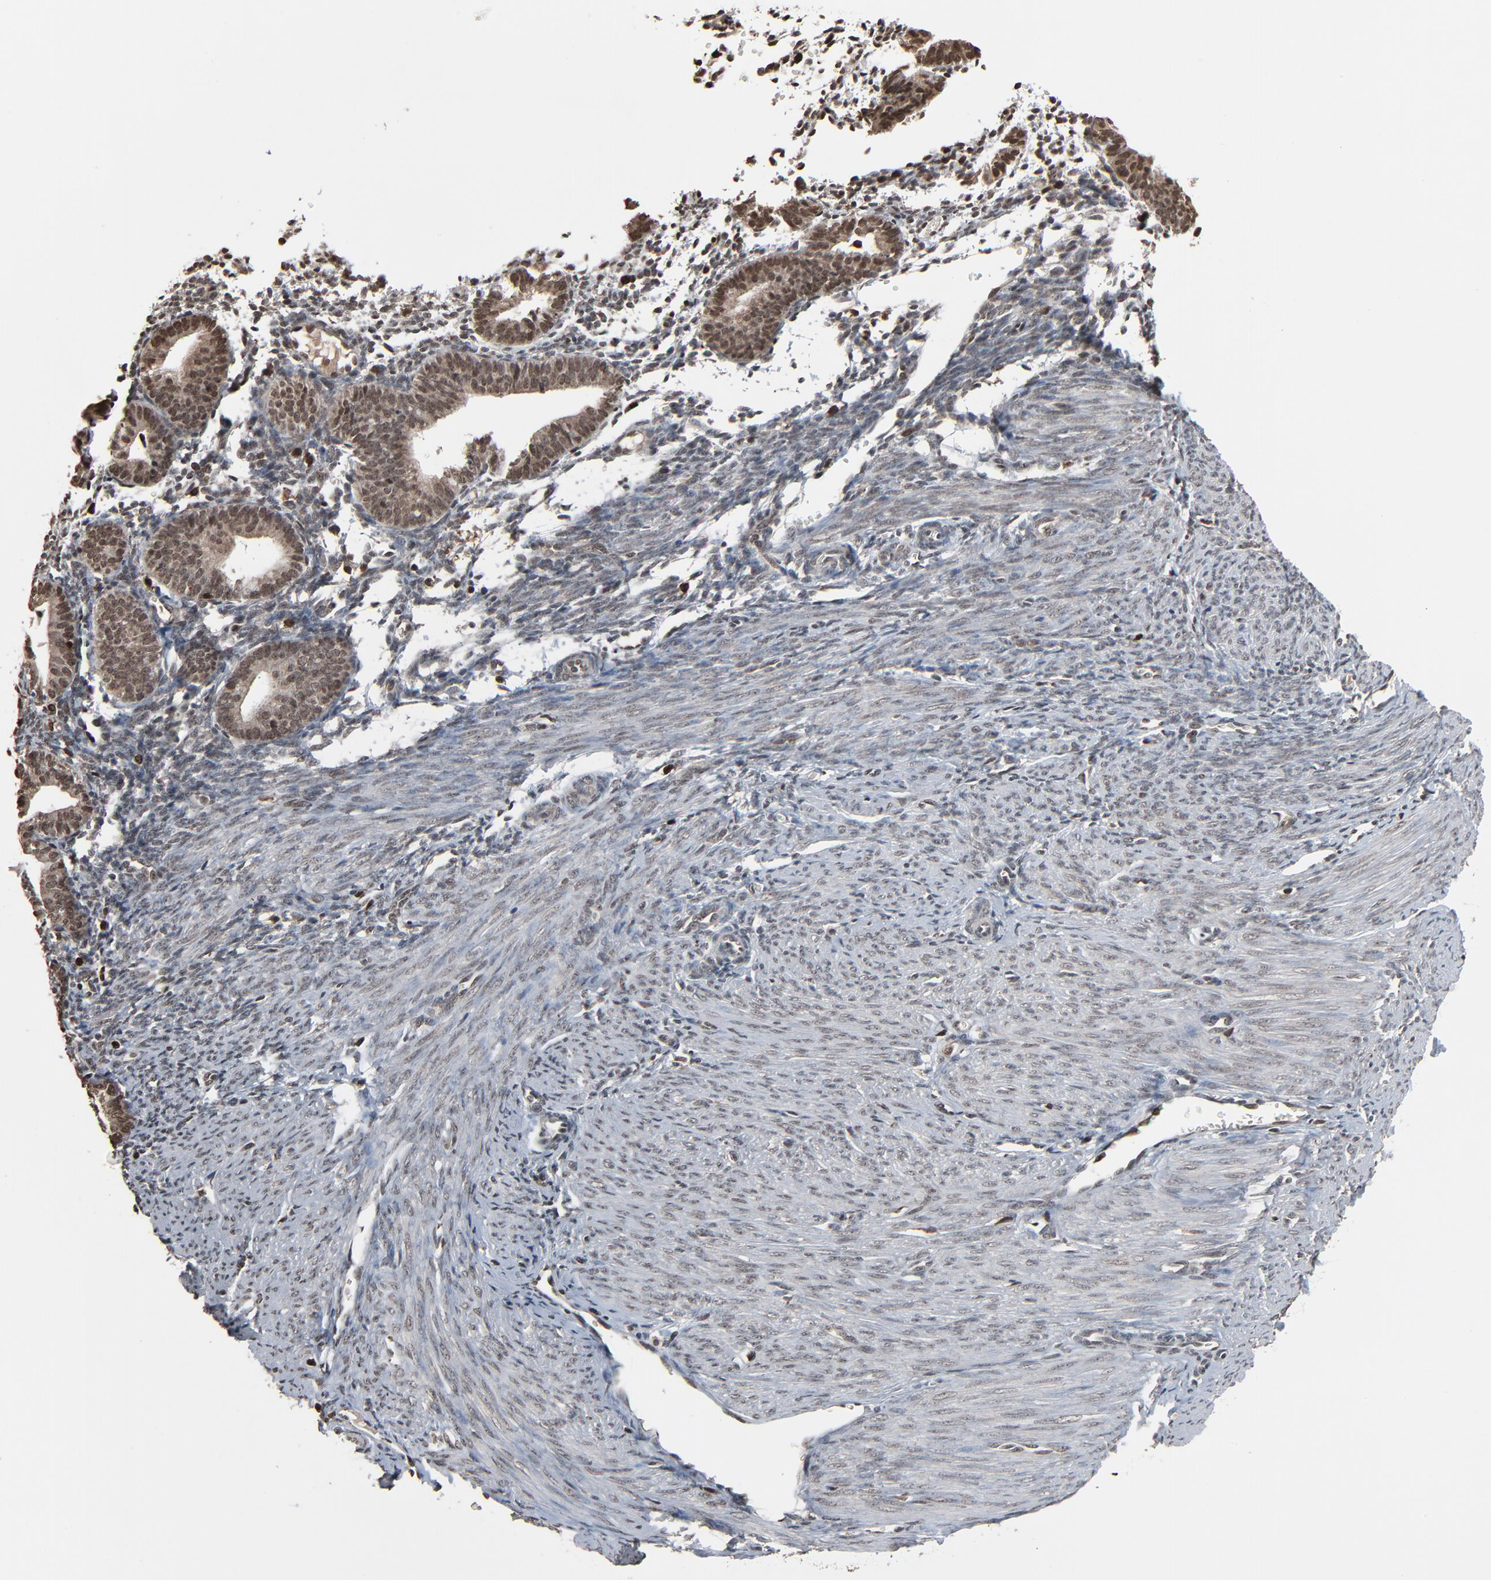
{"staining": {"intensity": "moderate", "quantity": ">75%", "location": "nuclear"}, "tissue": "endometrium", "cell_type": "Cells in endometrial stroma", "image_type": "normal", "snomed": [{"axis": "morphology", "description": "Normal tissue, NOS"}, {"axis": "topography", "description": "Endometrium"}], "caption": "The photomicrograph reveals immunohistochemical staining of benign endometrium. There is moderate nuclear expression is seen in about >75% of cells in endometrial stroma.", "gene": "RPS6KA3", "patient": {"sex": "female", "age": 61}}